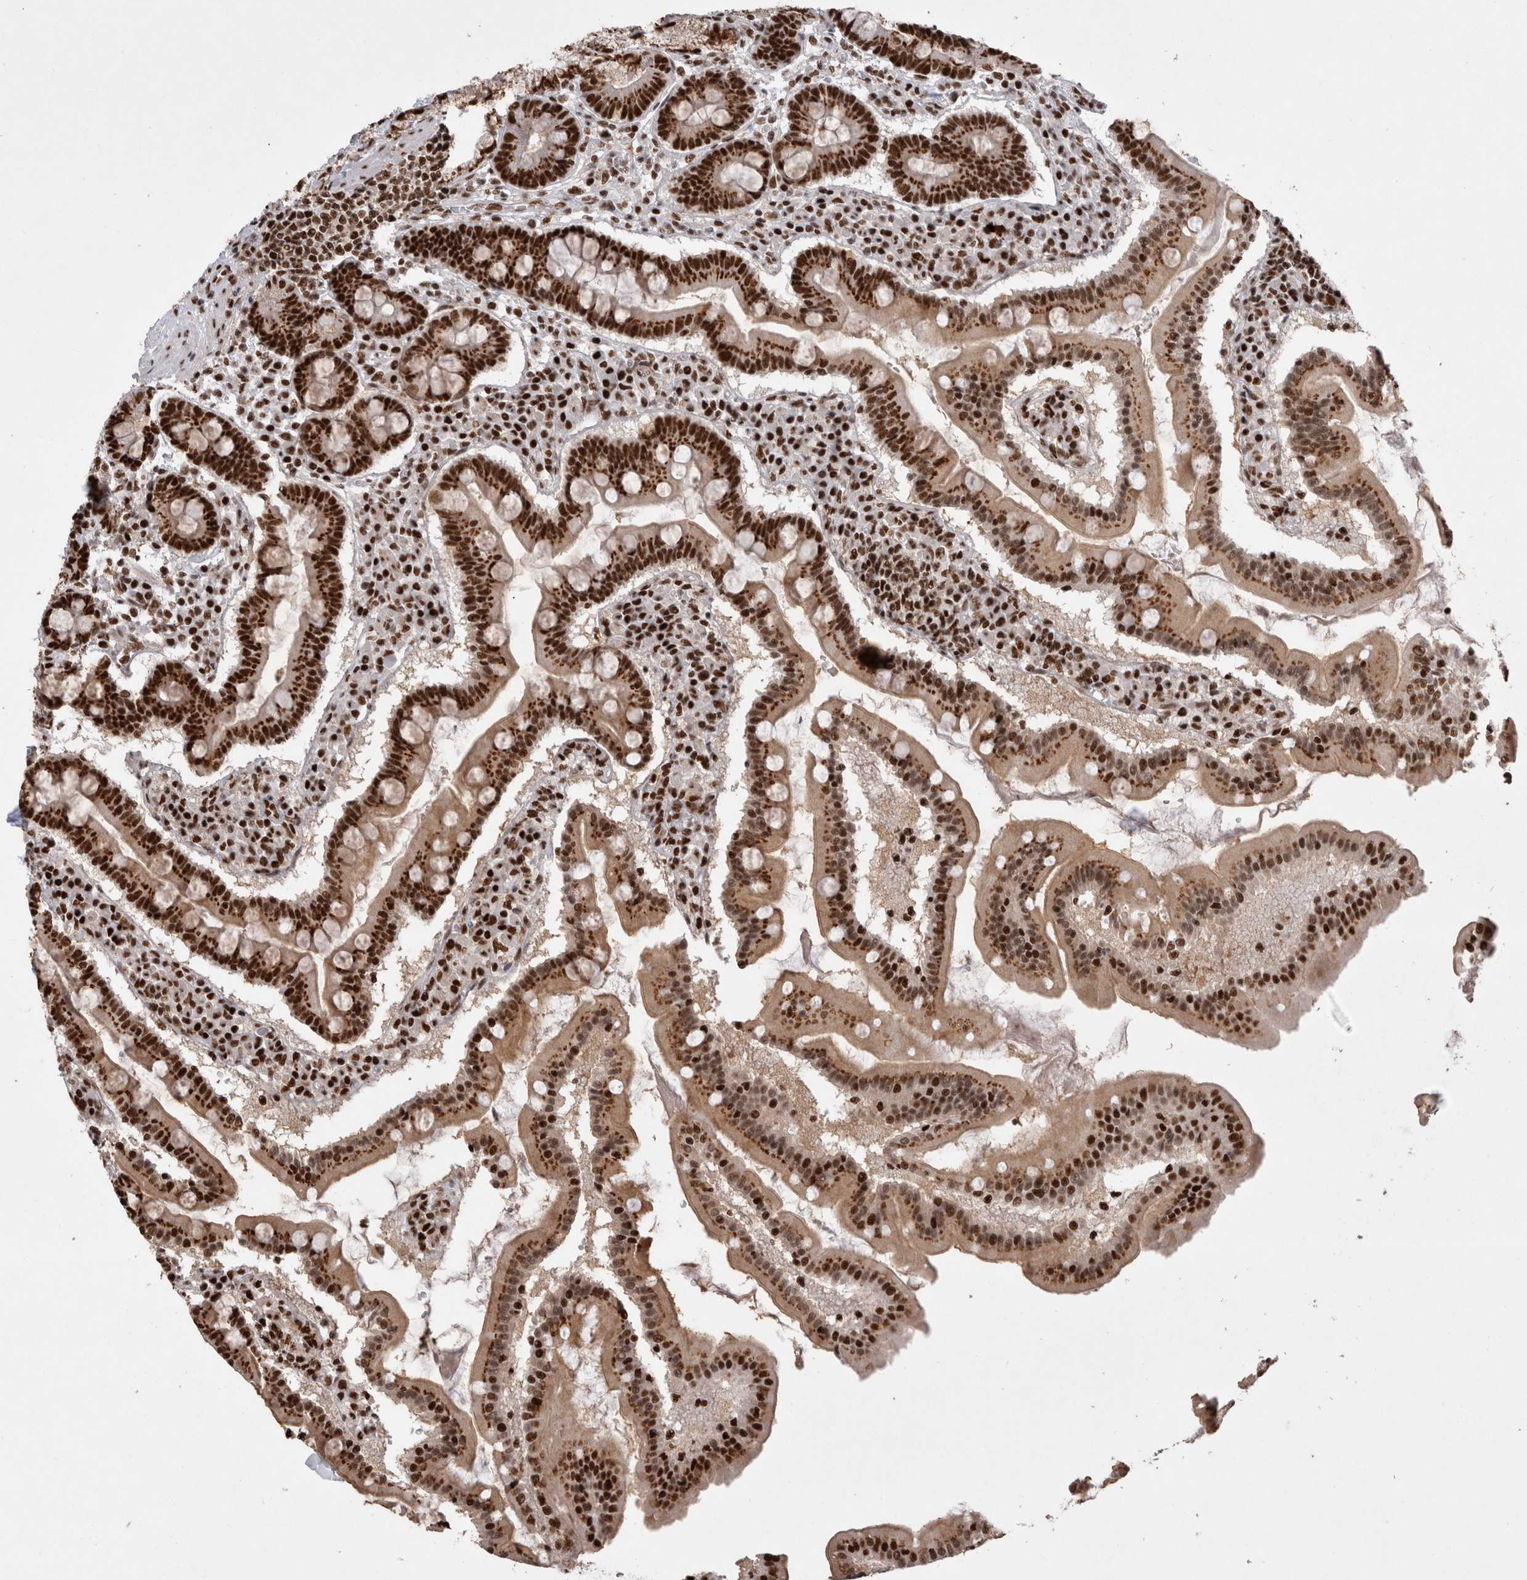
{"staining": {"intensity": "strong", "quantity": ">75%", "location": "cytoplasmic/membranous,nuclear"}, "tissue": "duodenum", "cell_type": "Glandular cells", "image_type": "normal", "snomed": [{"axis": "morphology", "description": "Normal tissue, NOS"}, {"axis": "topography", "description": "Duodenum"}], "caption": "Immunohistochemical staining of unremarkable human duodenum displays high levels of strong cytoplasmic/membranous,nuclear expression in about >75% of glandular cells. Nuclei are stained in blue.", "gene": "EYA2", "patient": {"sex": "male", "age": 50}}